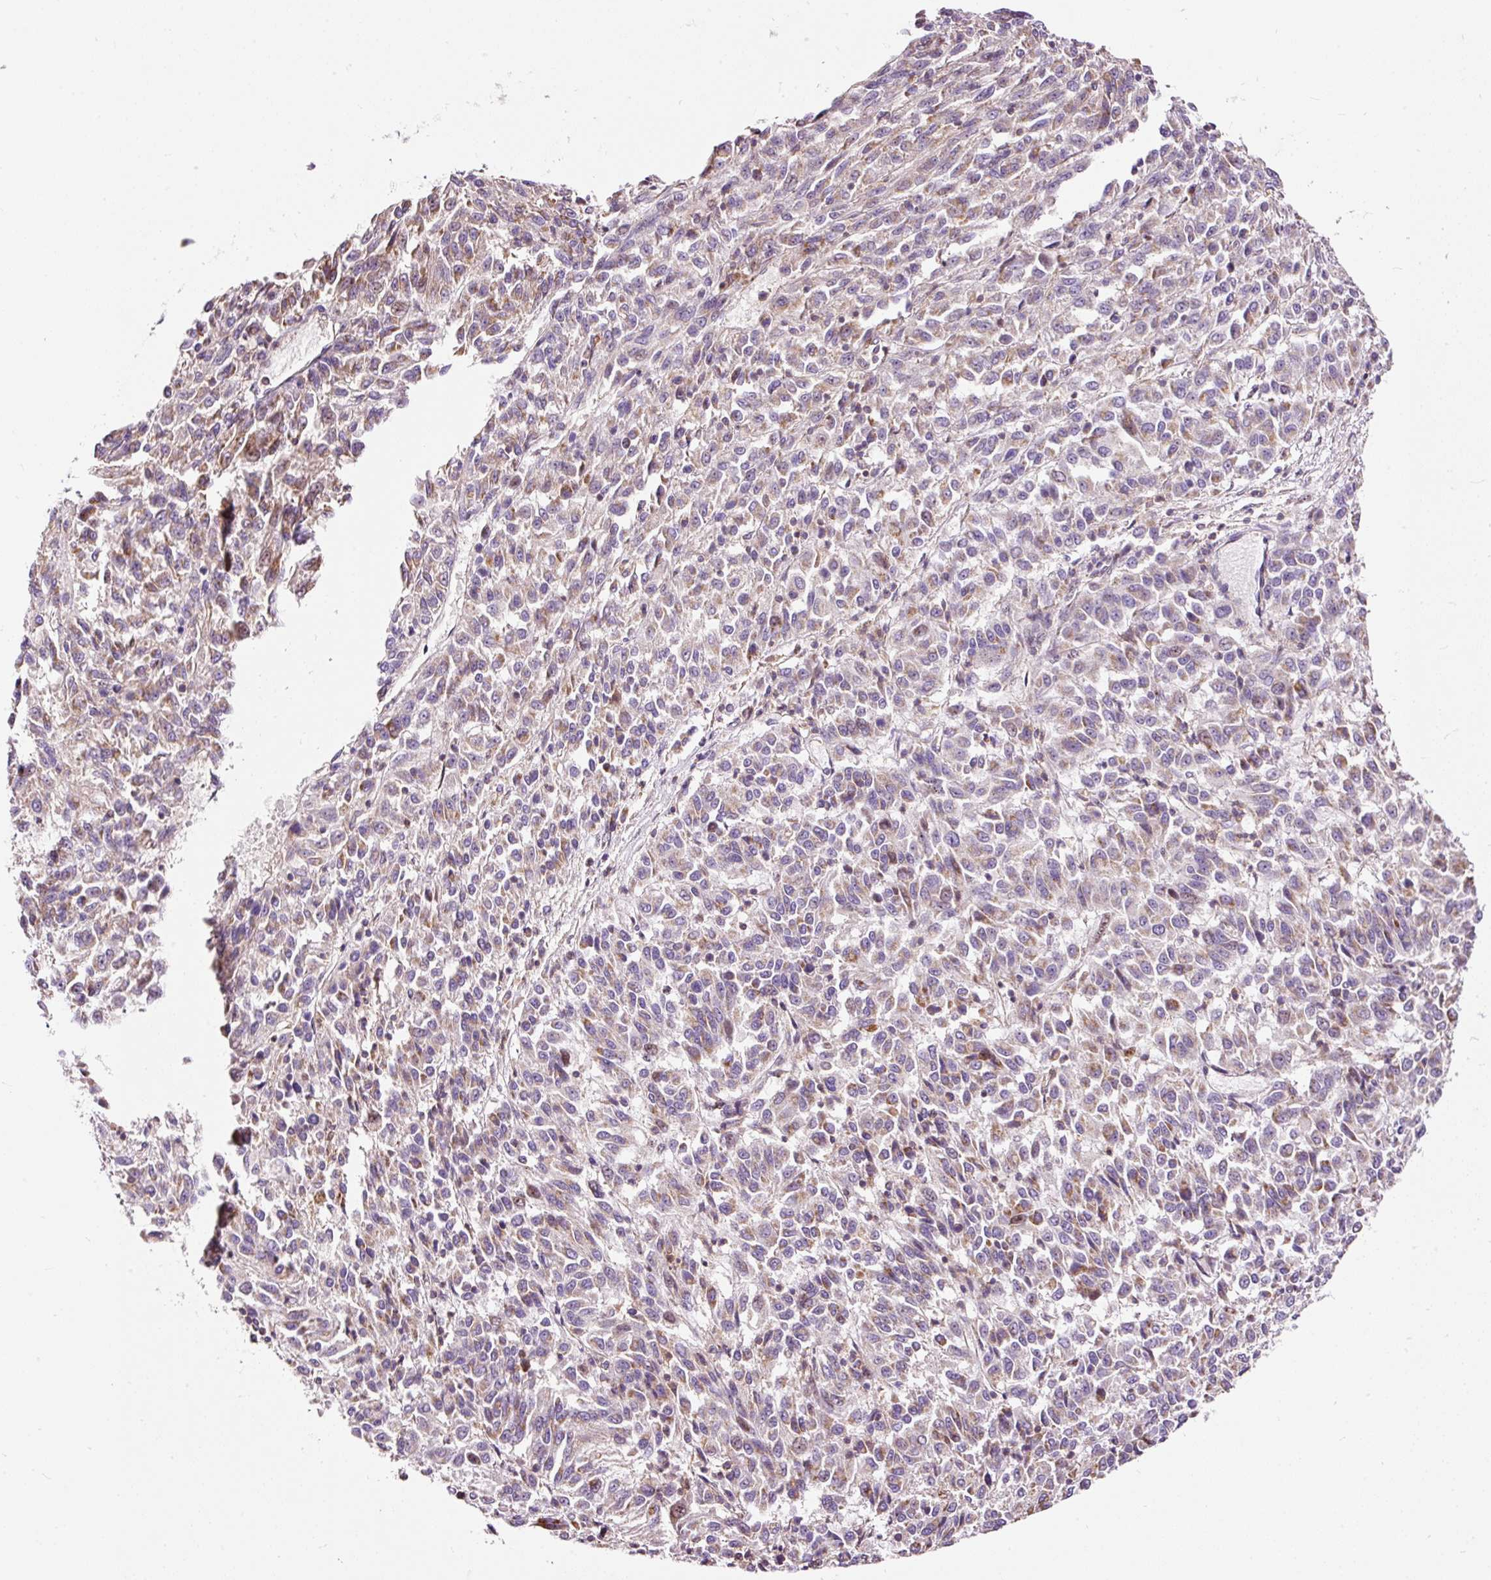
{"staining": {"intensity": "weak", "quantity": "25%-75%", "location": "cytoplasmic/membranous"}, "tissue": "melanoma", "cell_type": "Tumor cells", "image_type": "cancer", "snomed": [{"axis": "morphology", "description": "Malignant melanoma, Metastatic site"}, {"axis": "topography", "description": "Lung"}], "caption": "Protein staining of melanoma tissue displays weak cytoplasmic/membranous expression in approximately 25%-75% of tumor cells.", "gene": "BOLA3", "patient": {"sex": "male", "age": 64}}